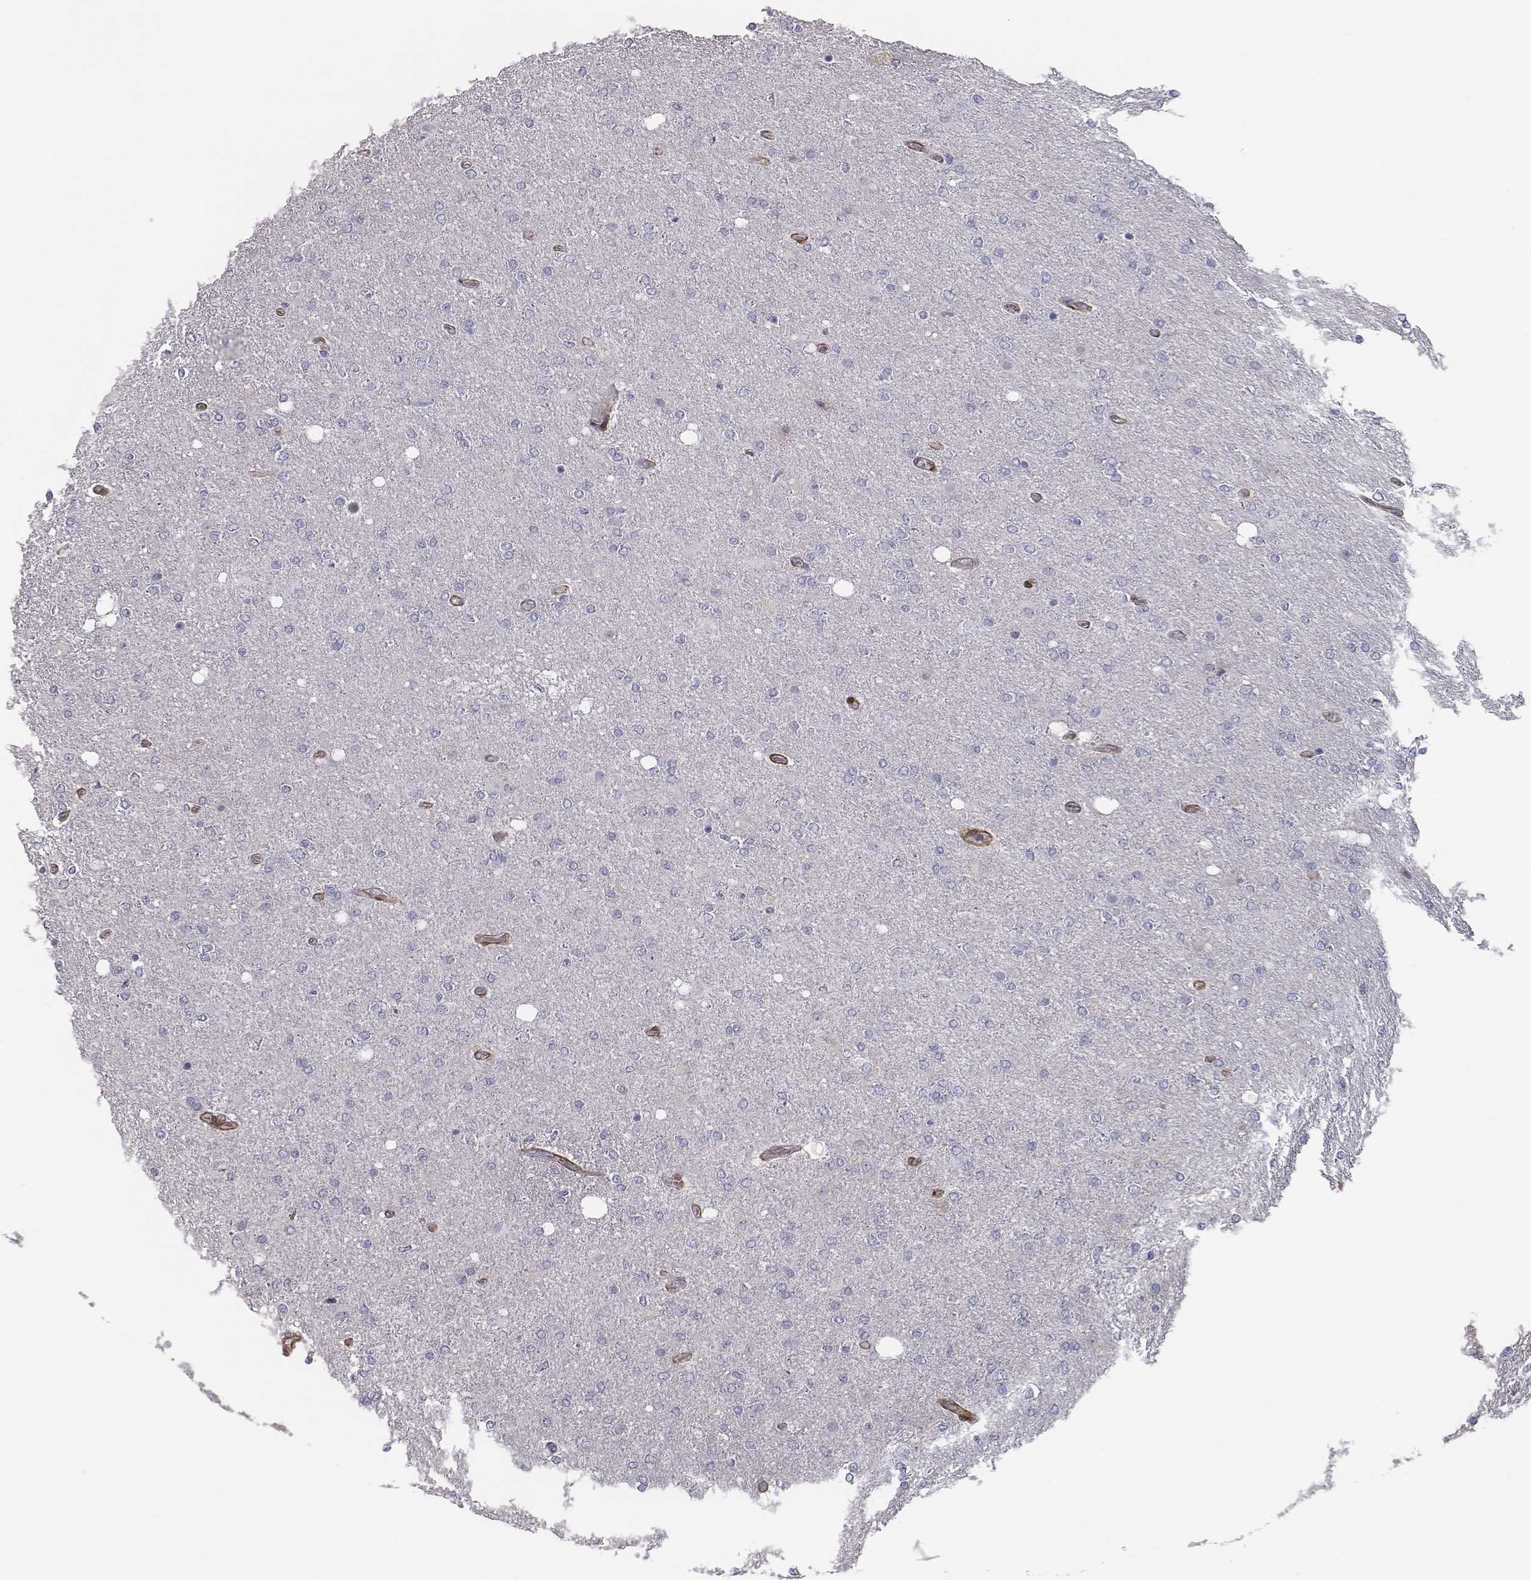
{"staining": {"intensity": "negative", "quantity": "none", "location": "none"}, "tissue": "glioma", "cell_type": "Tumor cells", "image_type": "cancer", "snomed": [{"axis": "morphology", "description": "Glioma, malignant, High grade"}, {"axis": "topography", "description": "Cerebral cortex"}], "caption": "Histopathology image shows no protein positivity in tumor cells of malignant high-grade glioma tissue.", "gene": "ISYNA1", "patient": {"sex": "male", "age": 70}}